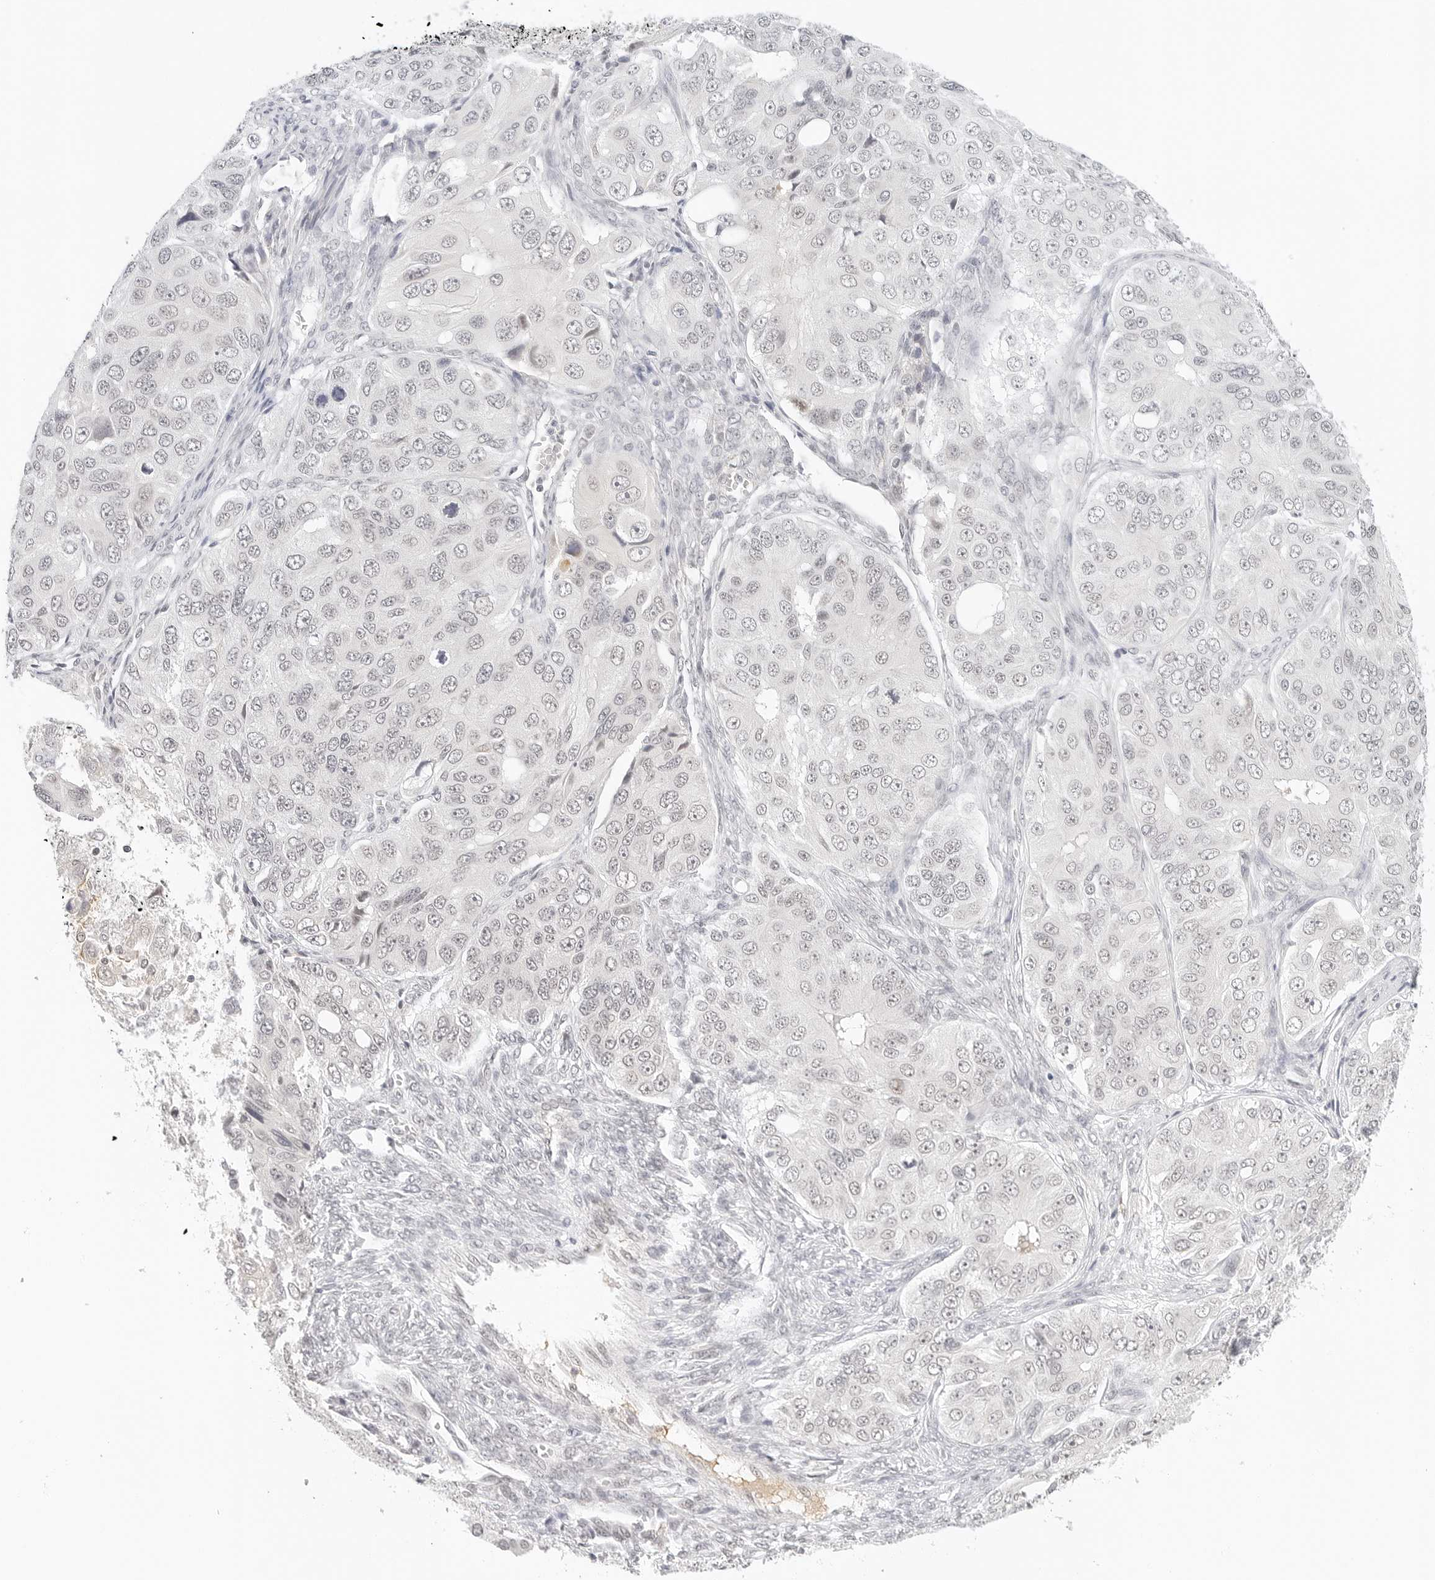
{"staining": {"intensity": "negative", "quantity": "none", "location": "none"}, "tissue": "ovarian cancer", "cell_type": "Tumor cells", "image_type": "cancer", "snomed": [{"axis": "morphology", "description": "Carcinoma, endometroid"}, {"axis": "topography", "description": "Ovary"}], "caption": "Immunohistochemistry (IHC) of ovarian cancer reveals no positivity in tumor cells.", "gene": "NEO1", "patient": {"sex": "female", "age": 51}}